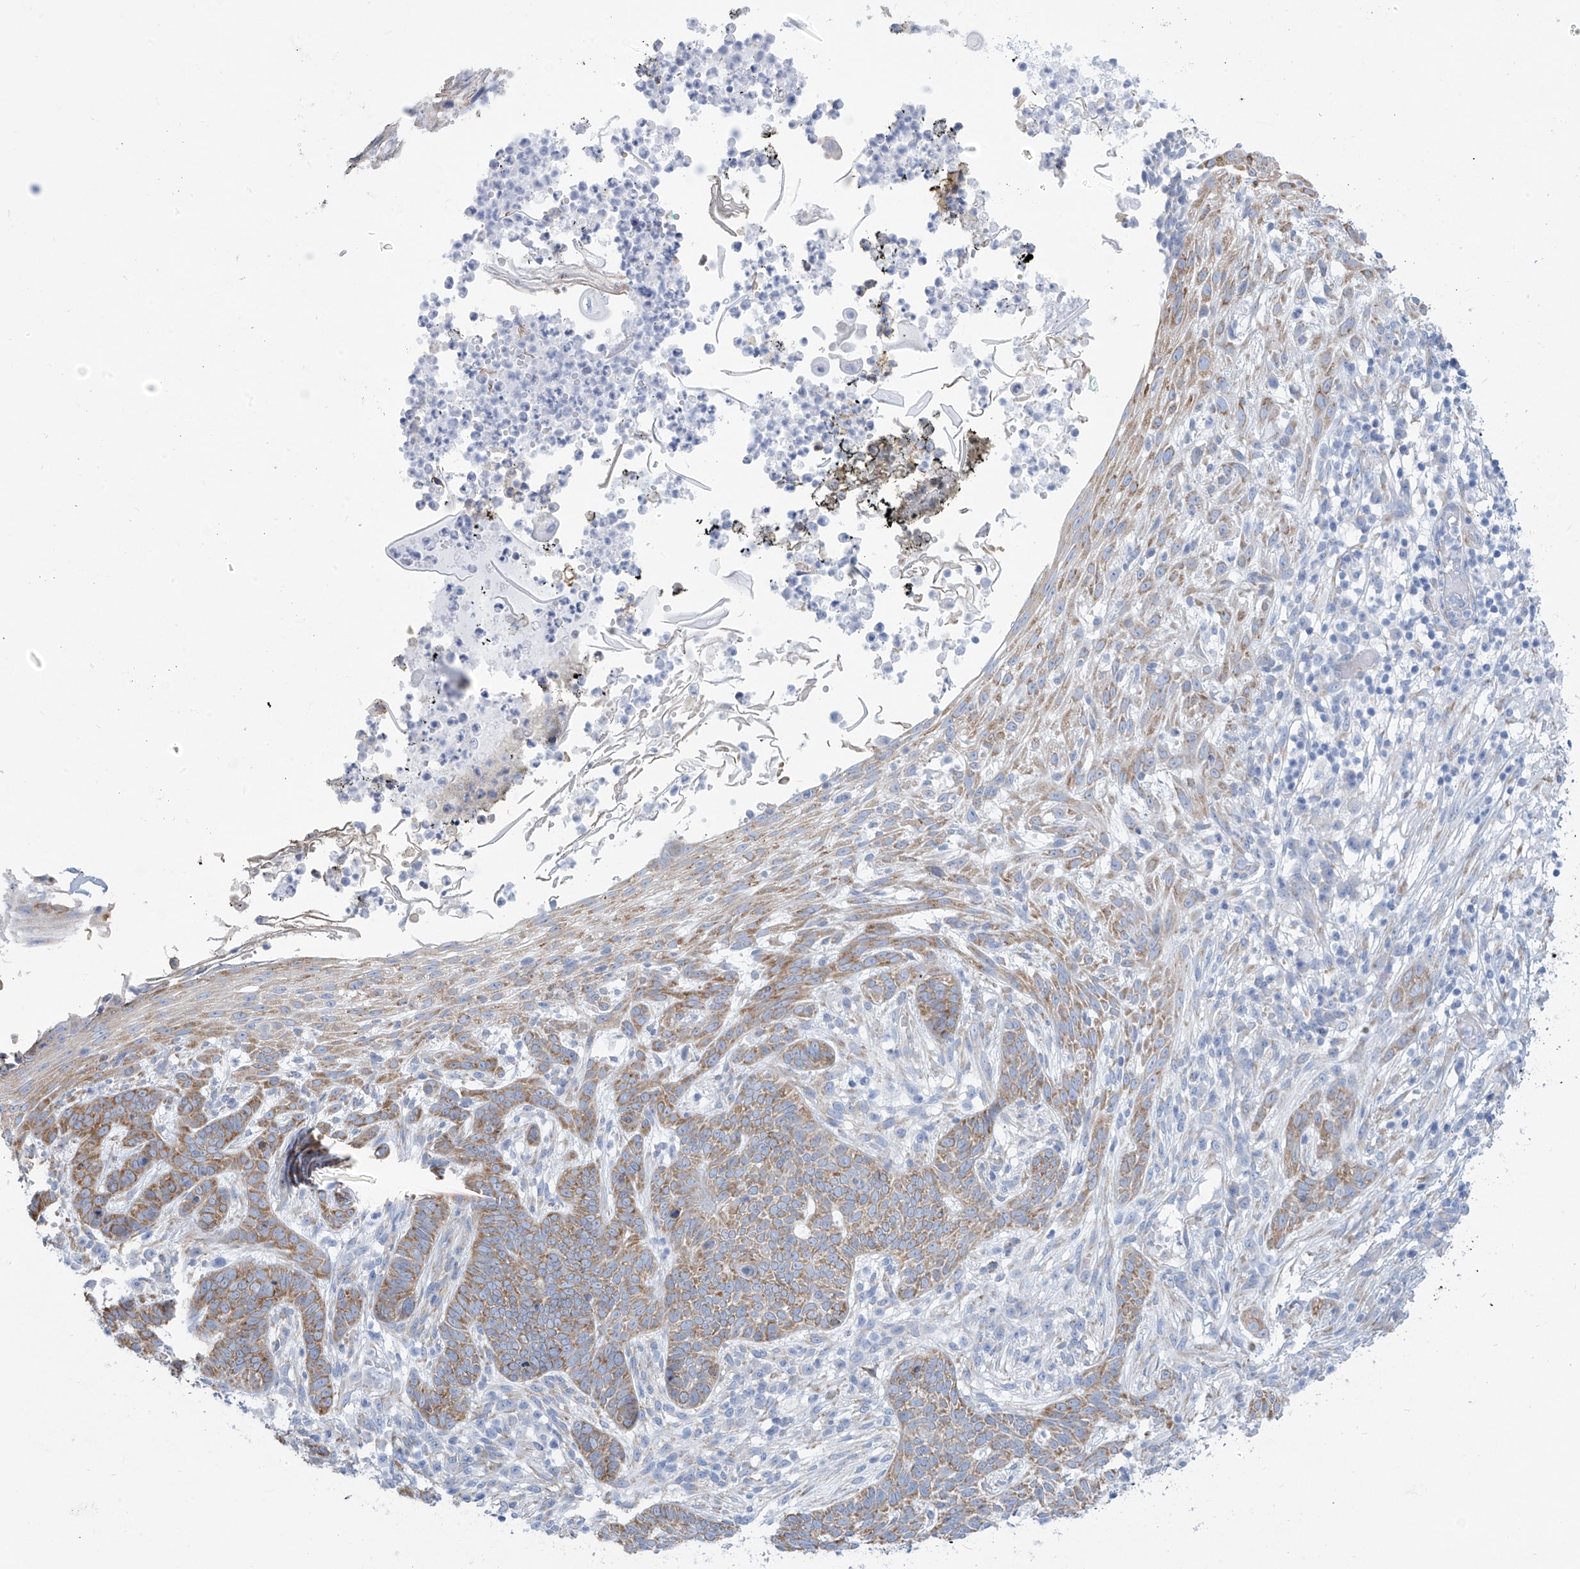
{"staining": {"intensity": "moderate", "quantity": ">75%", "location": "cytoplasmic/membranous"}, "tissue": "skin cancer", "cell_type": "Tumor cells", "image_type": "cancer", "snomed": [{"axis": "morphology", "description": "Normal tissue, NOS"}, {"axis": "morphology", "description": "Basal cell carcinoma"}, {"axis": "topography", "description": "Skin"}], "caption": "Basal cell carcinoma (skin) was stained to show a protein in brown. There is medium levels of moderate cytoplasmic/membranous staining in about >75% of tumor cells.", "gene": "RCN2", "patient": {"sex": "male", "age": 64}}